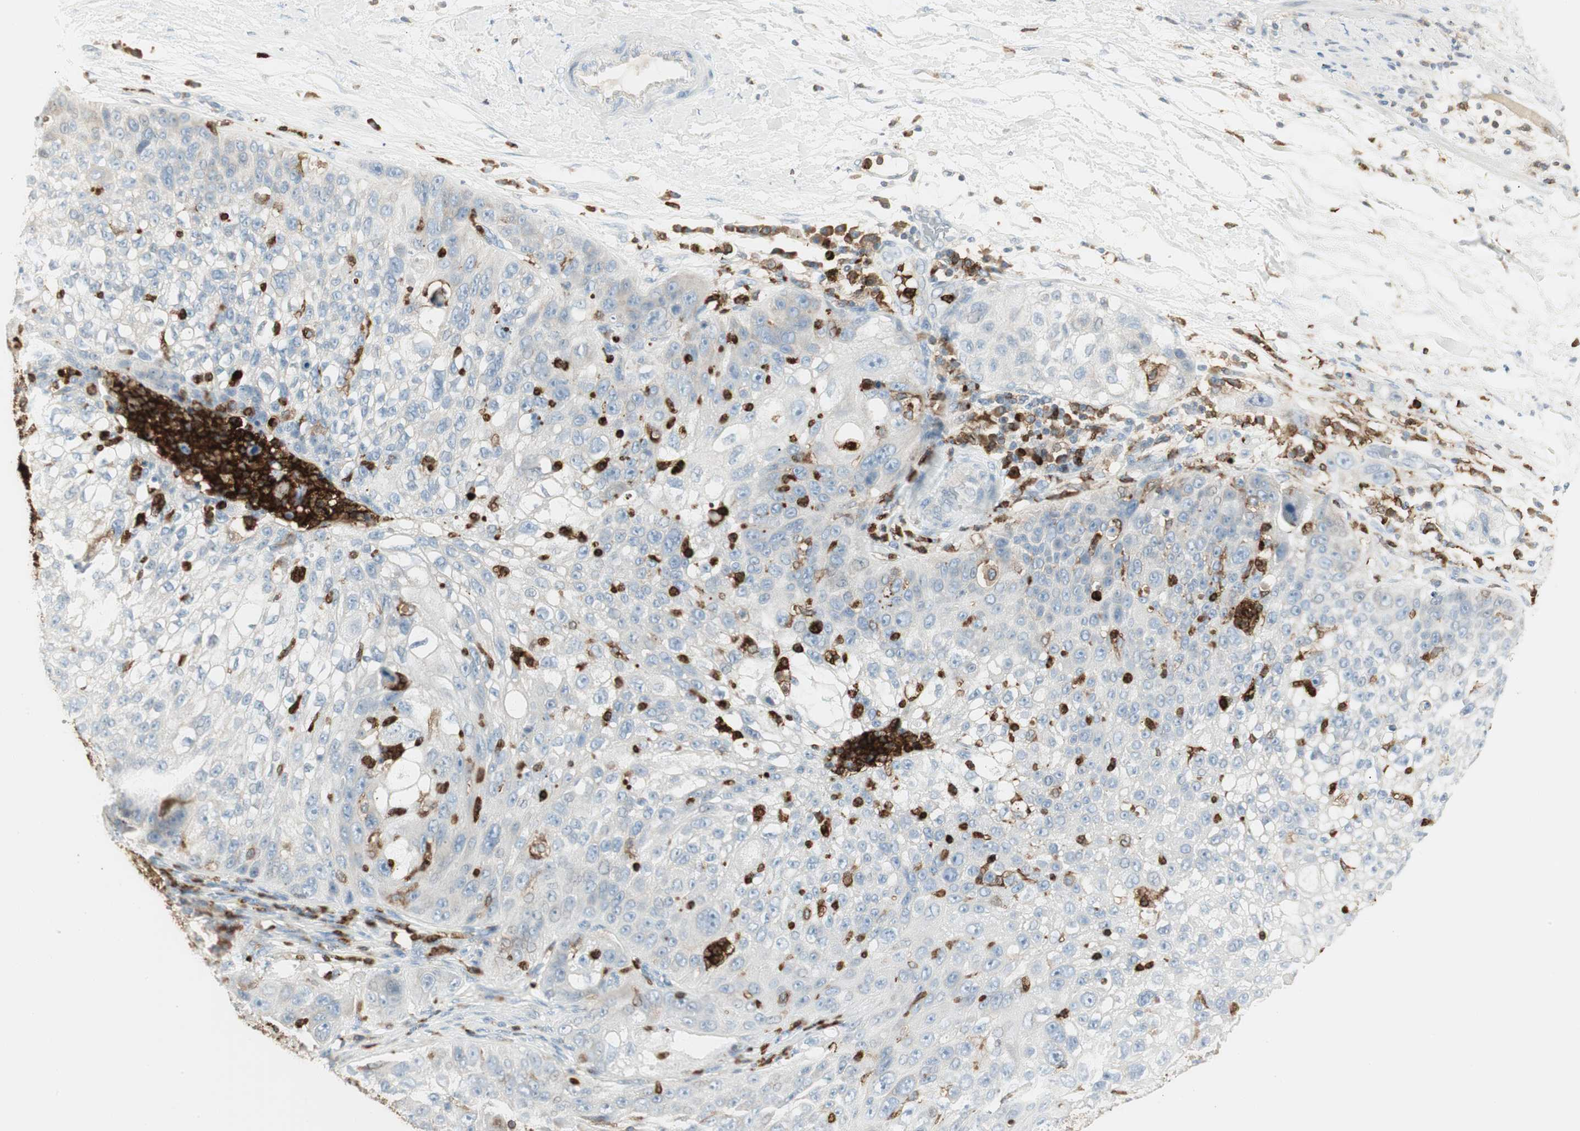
{"staining": {"intensity": "negative", "quantity": "none", "location": "none"}, "tissue": "lung cancer", "cell_type": "Tumor cells", "image_type": "cancer", "snomed": [{"axis": "morphology", "description": "Inflammation, NOS"}, {"axis": "morphology", "description": "Squamous cell carcinoma, NOS"}, {"axis": "topography", "description": "Lymph node"}, {"axis": "topography", "description": "Soft tissue"}, {"axis": "topography", "description": "Lung"}], "caption": "Lung cancer was stained to show a protein in brown. There is no significant staining in tumor cells. The staining was performed using DAB to visualize the protein expression in brown, while the nuclei were stained in blue with hematoxylin (Magnification: 20x).", "gene": "ITGB2", "patient": {"sex": "male", "age": 66}}